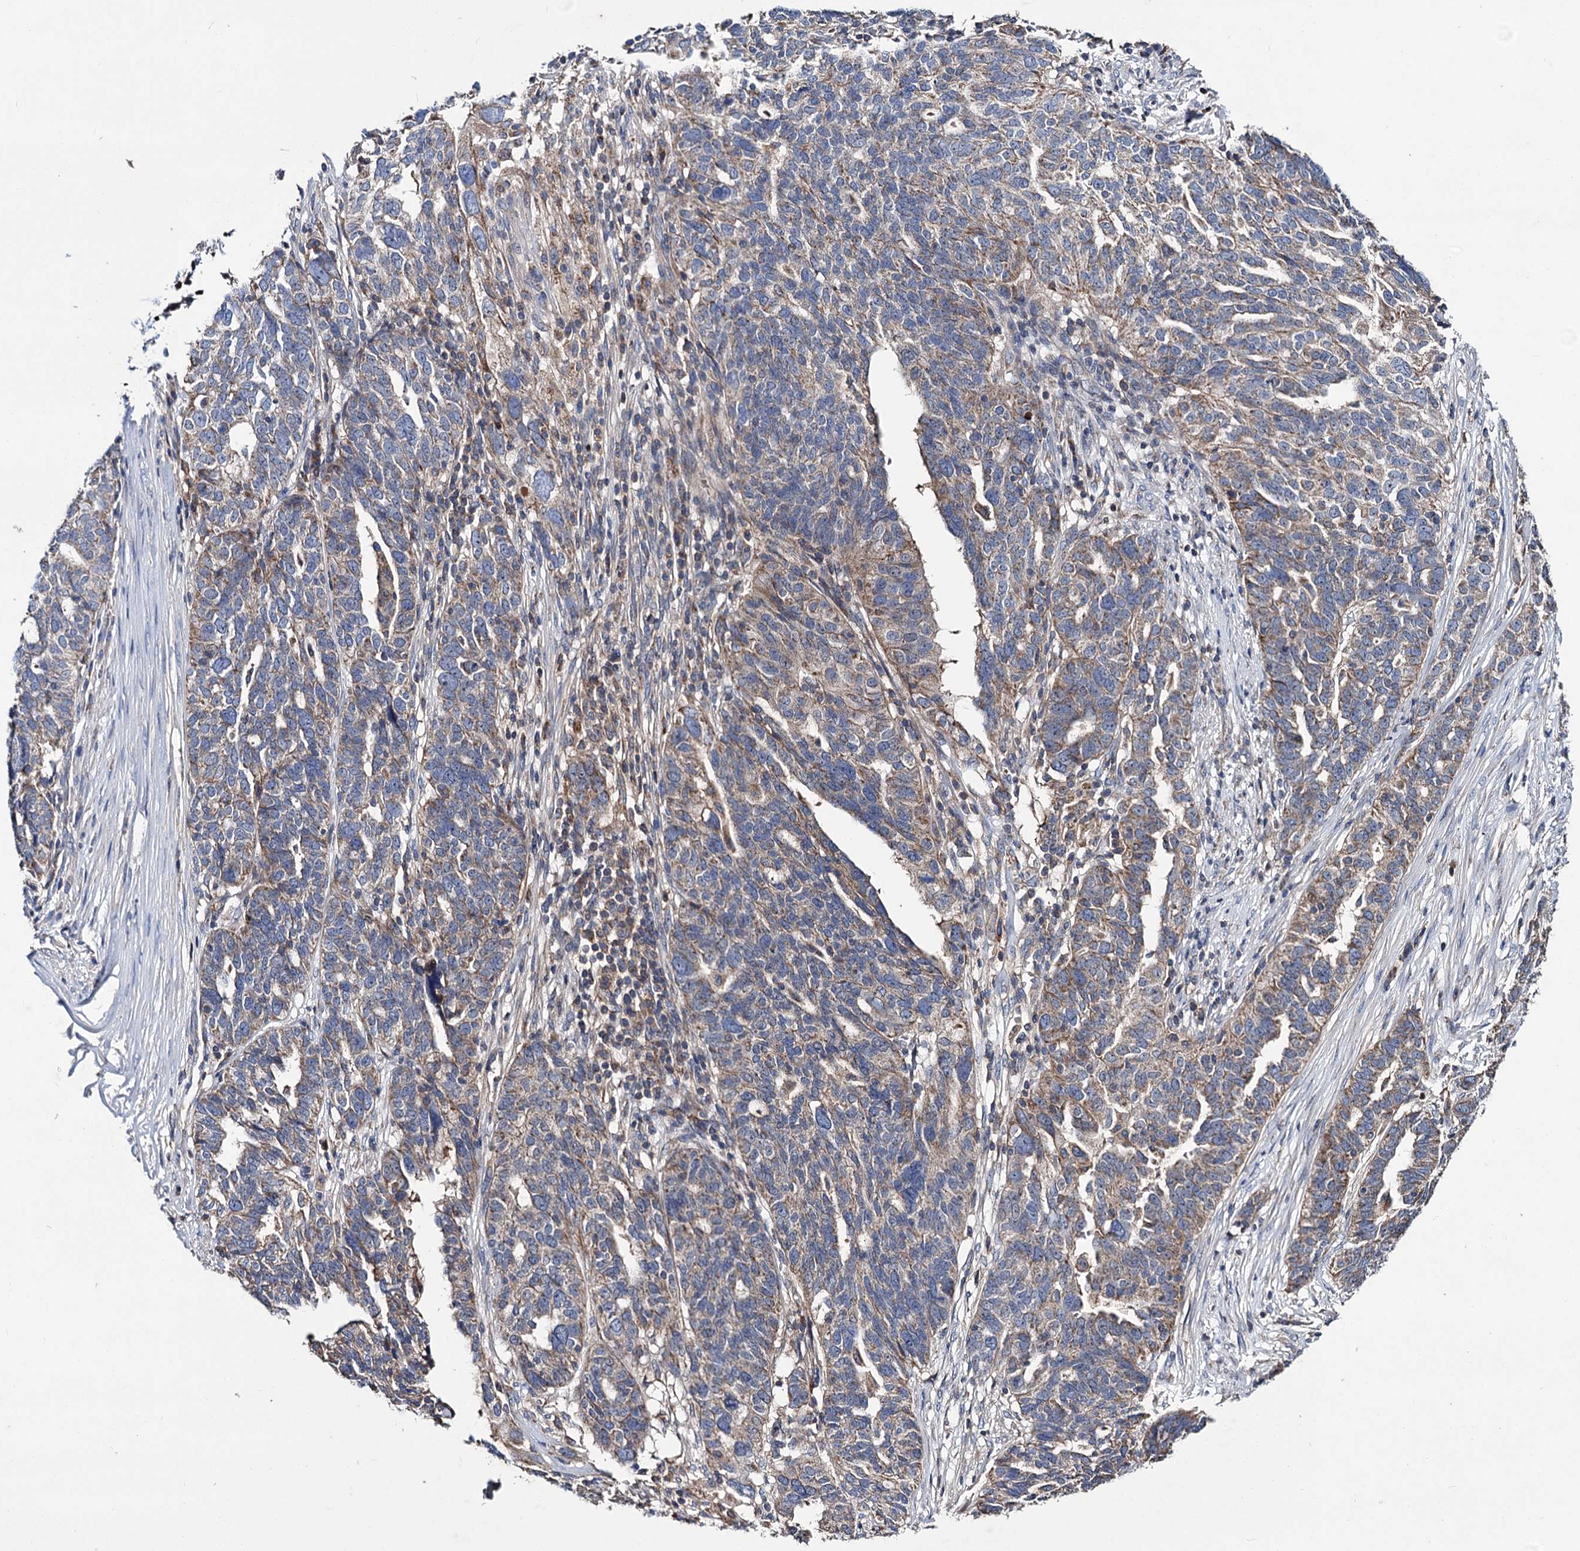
{"staining": {"intensity": "weak", "quantity": "25%-75%", "location": "cytoplasmic/membranous"}, "tissue": "ovarian cancer", "cell_type": "Tumor cells", "image_type": "cancer", "snomed": [{"axis": "morphology", "description": "Cystadenocarcinoma, serous, NOS"}, {"axis": "topography", "description": "Ovary"}], "caption": "A low amount of weak cytoplasmic/membranous staining is seen in about 25%-75% of tumor cells in ovarian cancer tissue. The protein is shown in brown color, while the nuclei are stained blue.", "gene": "CLPB", "patient": {"sex": "female", "age": 59}}